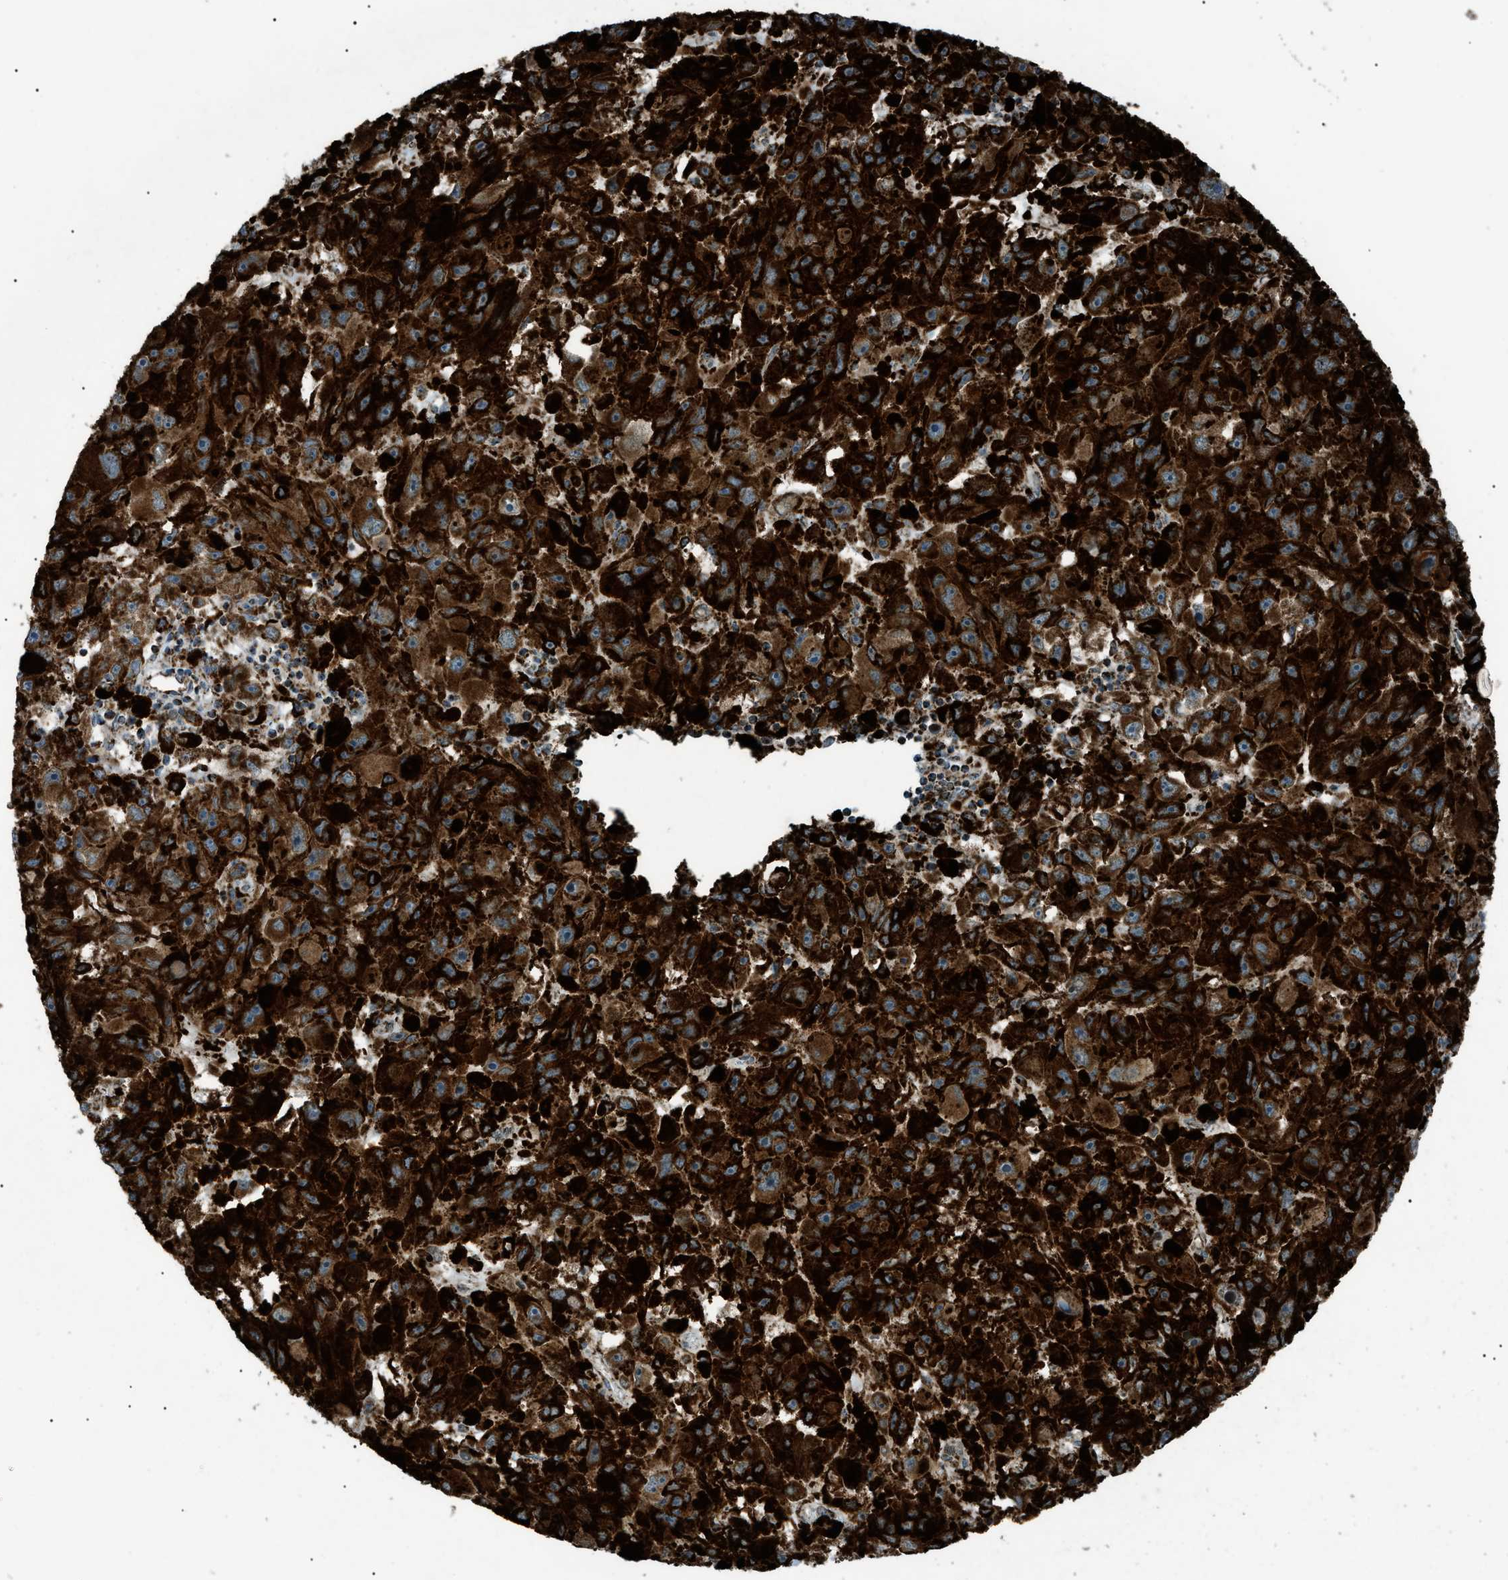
{"staining": {"intensity": "strong", "quantity": ">75%", "location": "cytoplasmic/membranous"}, "tissue": "melanoma", "cell_type": "Tumor cells", "image_type": "cancer", "snomed": [{"axis": "morphology", "description": "Malignant melanoma, NOS"}, {"axis": "topography", "description": "Skin"}], "caption": "This micrograph exhibits IHC staining of melanoma, with high strong cytoplasmic/membranous positivity in about >75% of tumor cells.", "gene": "C1GALT1C1", "patient": {"sex": "female", "age": 104}}